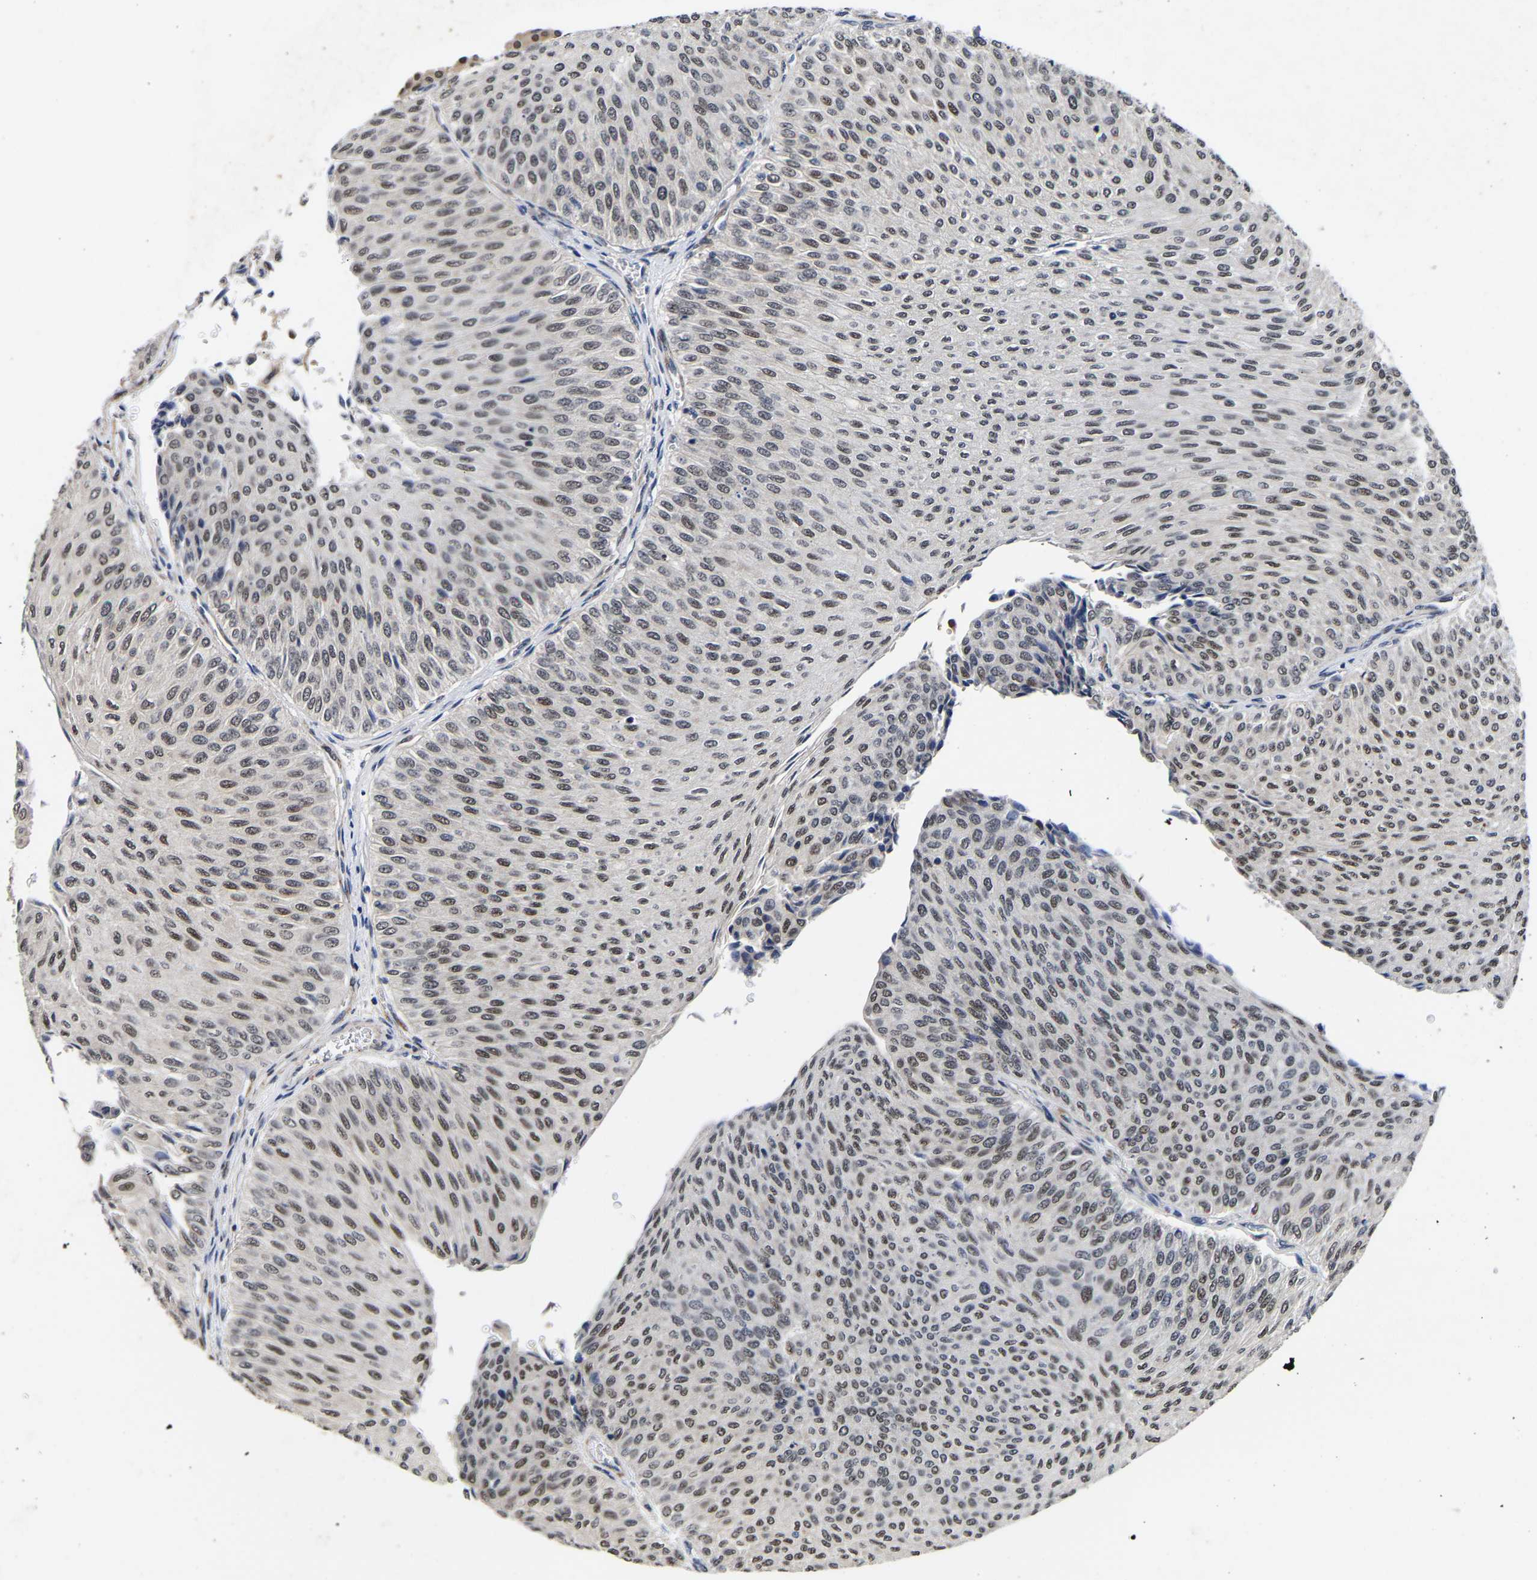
{"staining": {"intensity": "weak", "quantity": ">75%", "location": "nuclear"}, "tissue": "urothelial cancer", "cell_type": "Tumor cells", "image_type": "cancer", "snomed": [{"axis": "morphology", "description": "Urothelial carcinoma, Low grade"}, {"axis": "topography", "description": "Urinary bladder"}], "caption": "Immunohistochemistry (IHC) micrograph of urothelial cancer stained for a protein (brown), which displays low levels of weak nuclear expression in about >75% of tumor cells.", "gene": "METTL16", "patient": {"sex": "male", "age": 78}}